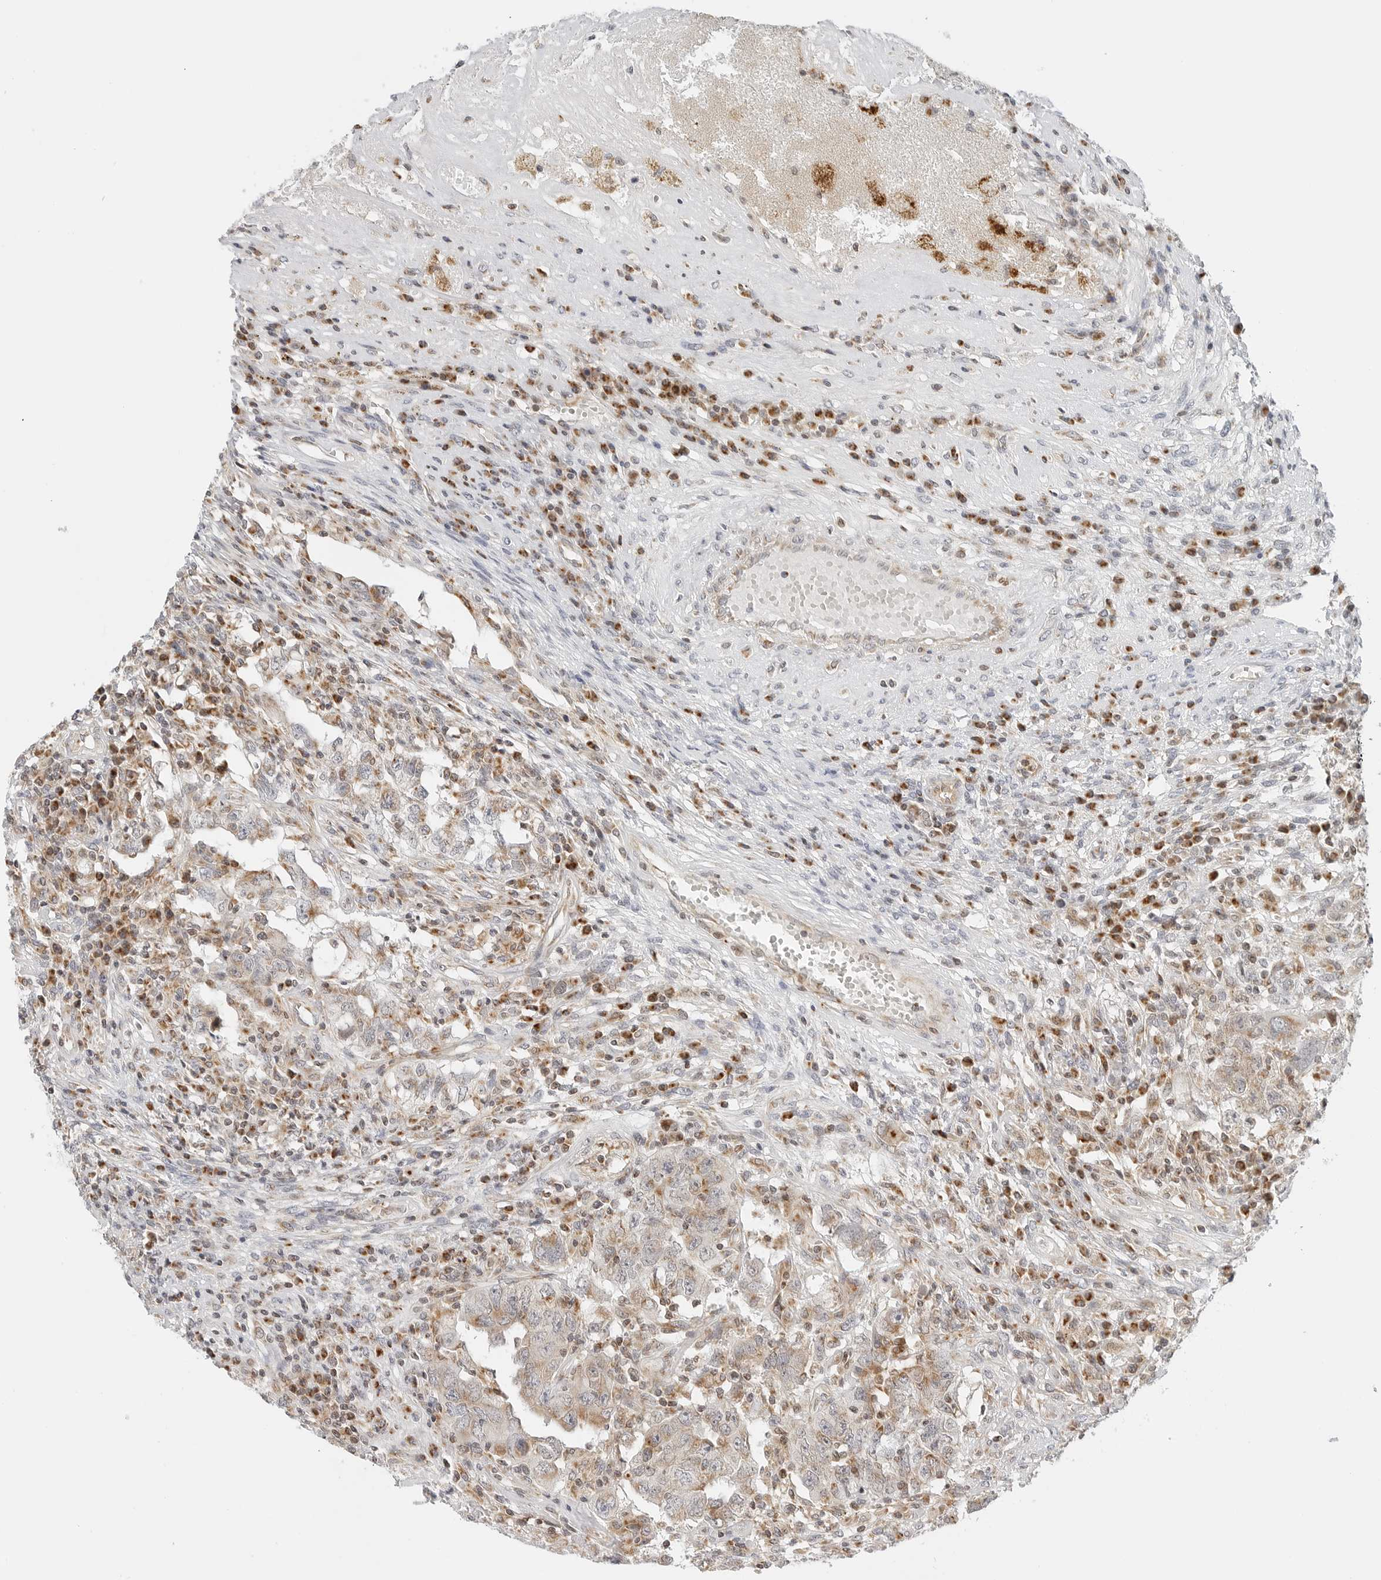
{"staining": {"intensity": "moderate", "quantity": "<25%", "location": "cytoplasmic/membranous"}, "tissue": "testis cancer", "cell_type": "Tumor cells", "image_type": "cancer", "snomed": [{"axis": "morphology", "description": "Carcinoma, Embryonal, NOS"}, {"axis": "topography", "description": "Testis"}], "caption": "The photomicrograph reveals staining of testis embryonal carcinoma, revealing moderate cytoplasmic/membranous protein positivity (brown color) within tumor cells. Using DAB (3,3'-diaminobenzidine) (brown) and hematoxylin (blue) stains, captured at high magnification using brightfield microscopy.", "gene": "DYRK4", "patient": {"sex": "male", "age": 26}}